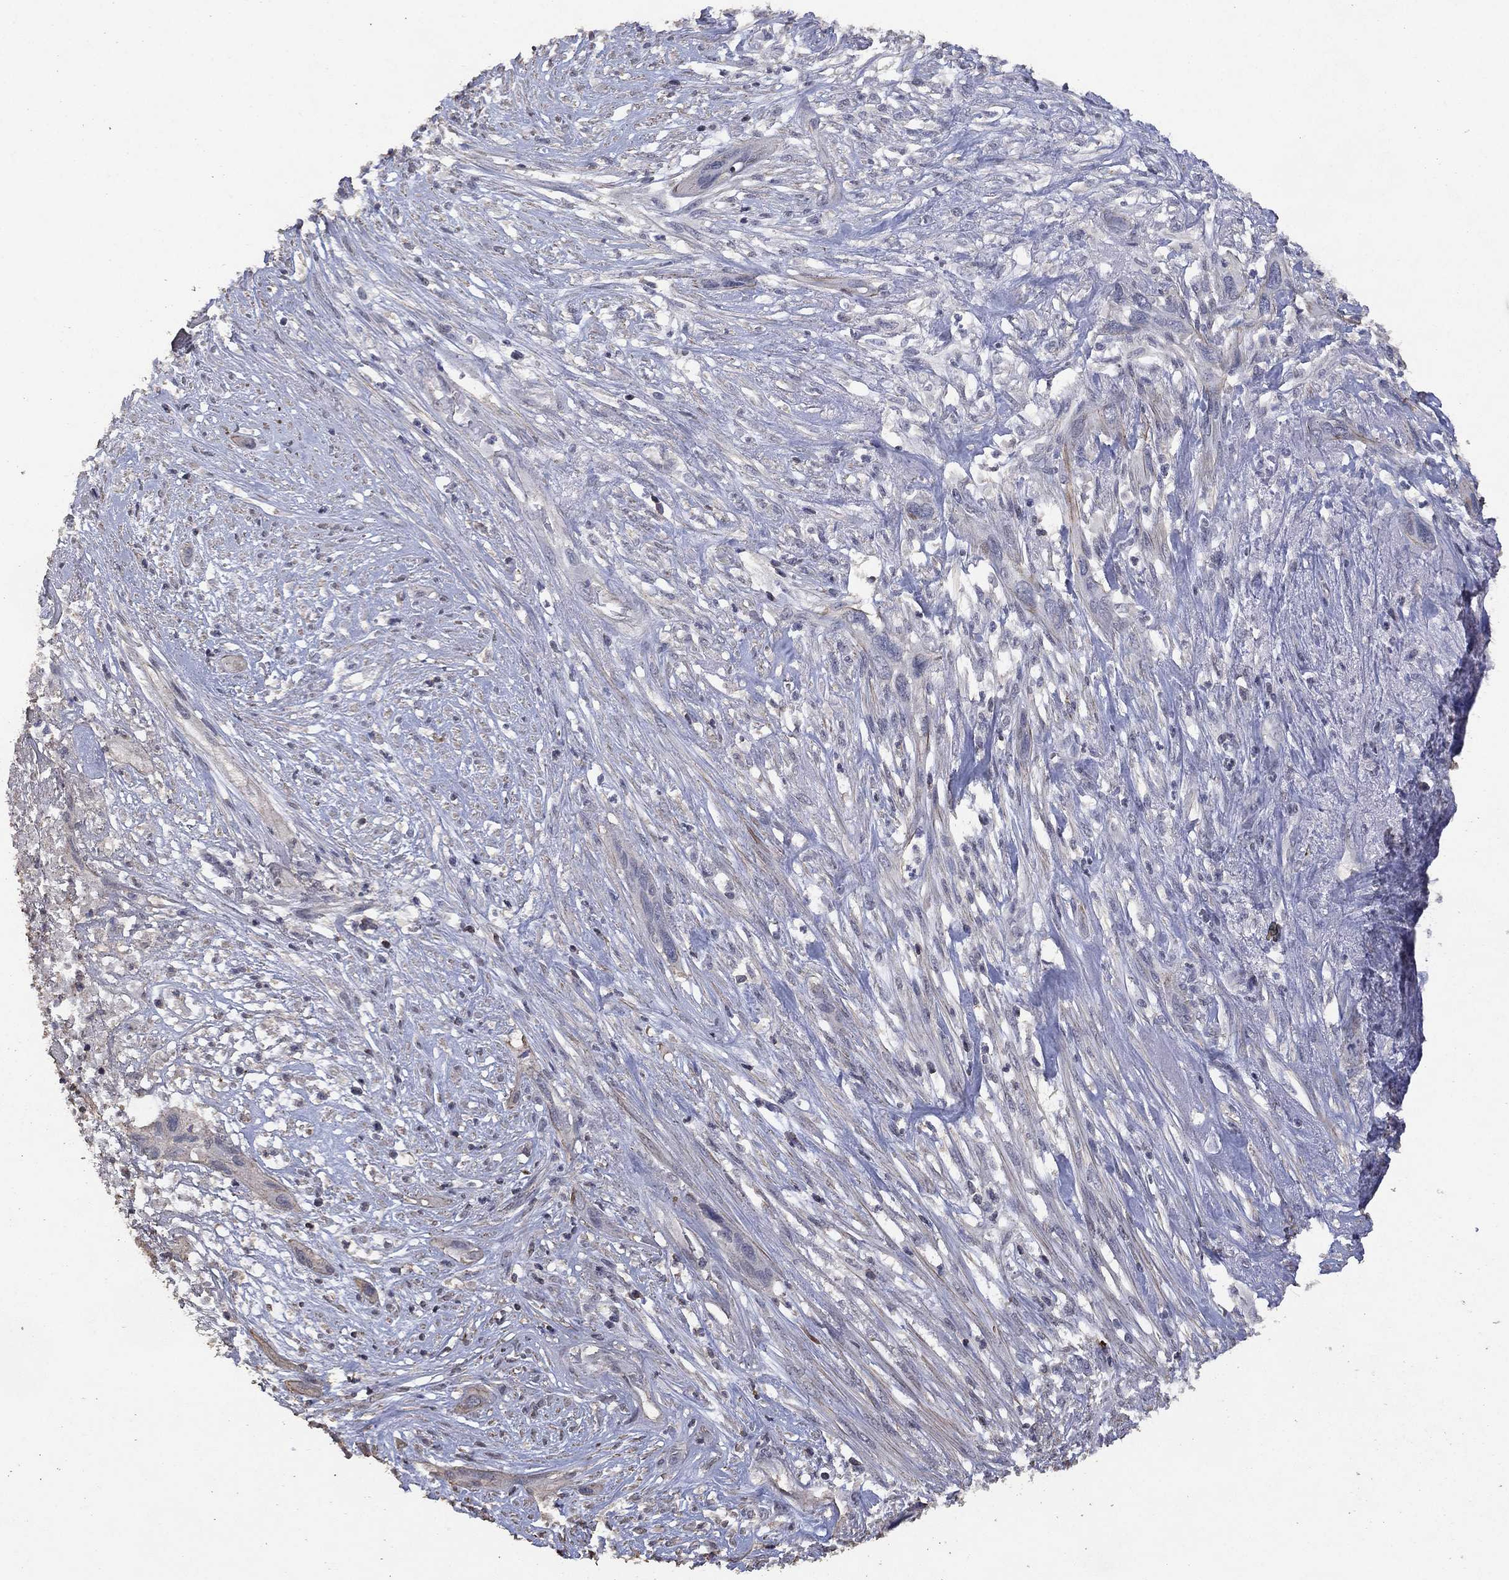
{"staining": {"intensity": "negative", "quantity": "none", "location": "none"}, "tissue": "cervical cancer", "cell_type": "Tumor cells", "image_type": "cancer", "snomed": [{"axis": "morphology", "description": "Squamous cell carcinoma, NOS"}, {"axis": "topography", "description": "Cervix"}], "caption": "The immunohistochemistry photomicrograph has no significant staining in tumor cells of squamous cell carcinoma (cervical) tissue.", "gene": "ADPRHL1", "patient": {"sex": "female", "age": 57}}